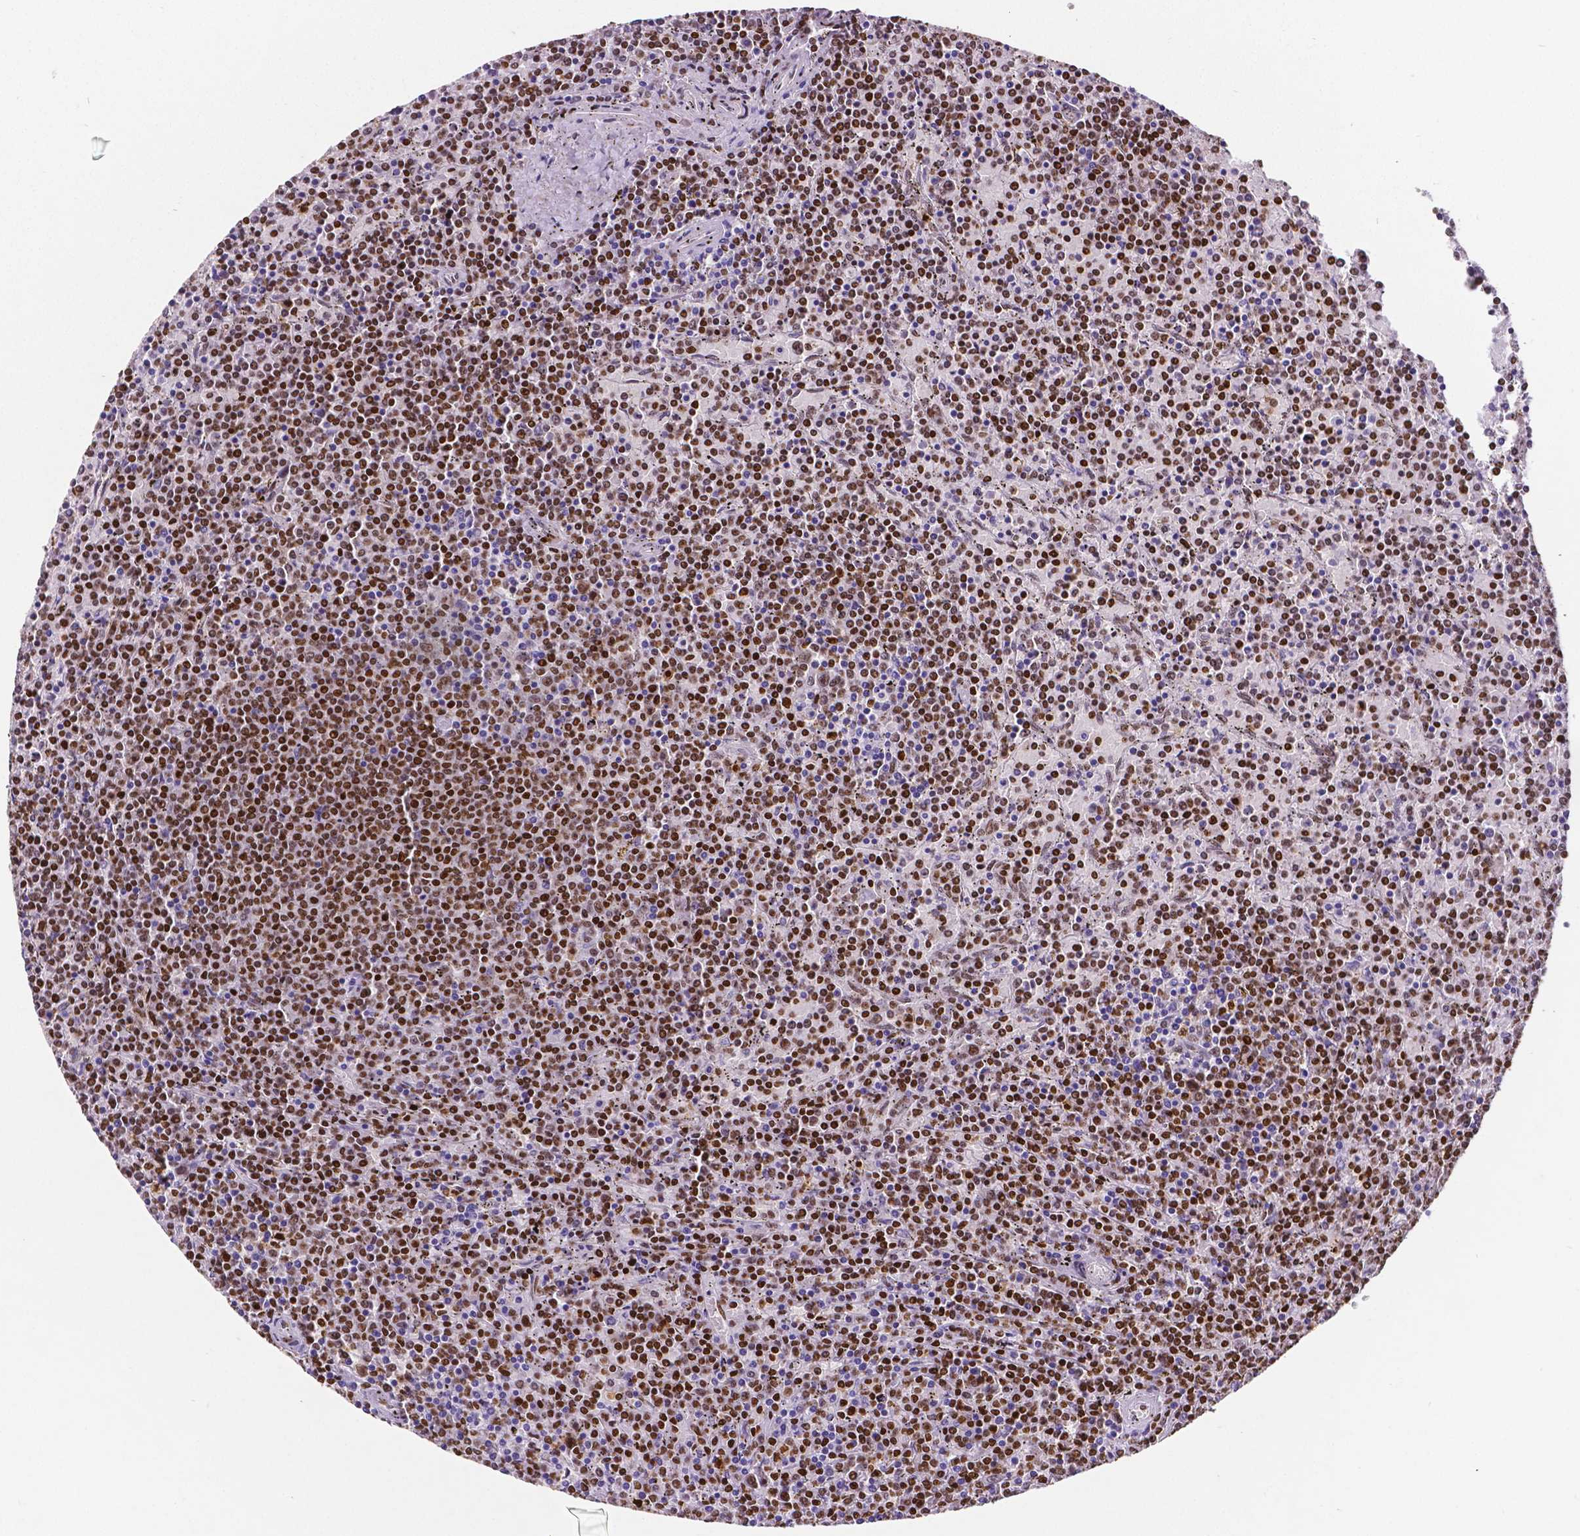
{"staining": {"intensity": "moderate", "quantity": ">75%", "location": "nuclear"}, "tissue": "lymphoma", "cell_type": "Tumor cells", "image_type": "cancer", "snomed": [{"axis": "morphology", "description": "Malignant lymphoma, non-Hodgkin's type, Low grade"}, {"axis": "topography", "description": "Spleen"}], "caption": "Immunohistochemistry (IHC) (DAB) staining of malignant lymphoma, non-Hodgkin's type (low-grade) shows moderate nuclear protein staining in approximately >75% of tumor cells.", "gene": "MEF2C", "patient": {"sex": "female", "age": 77}}